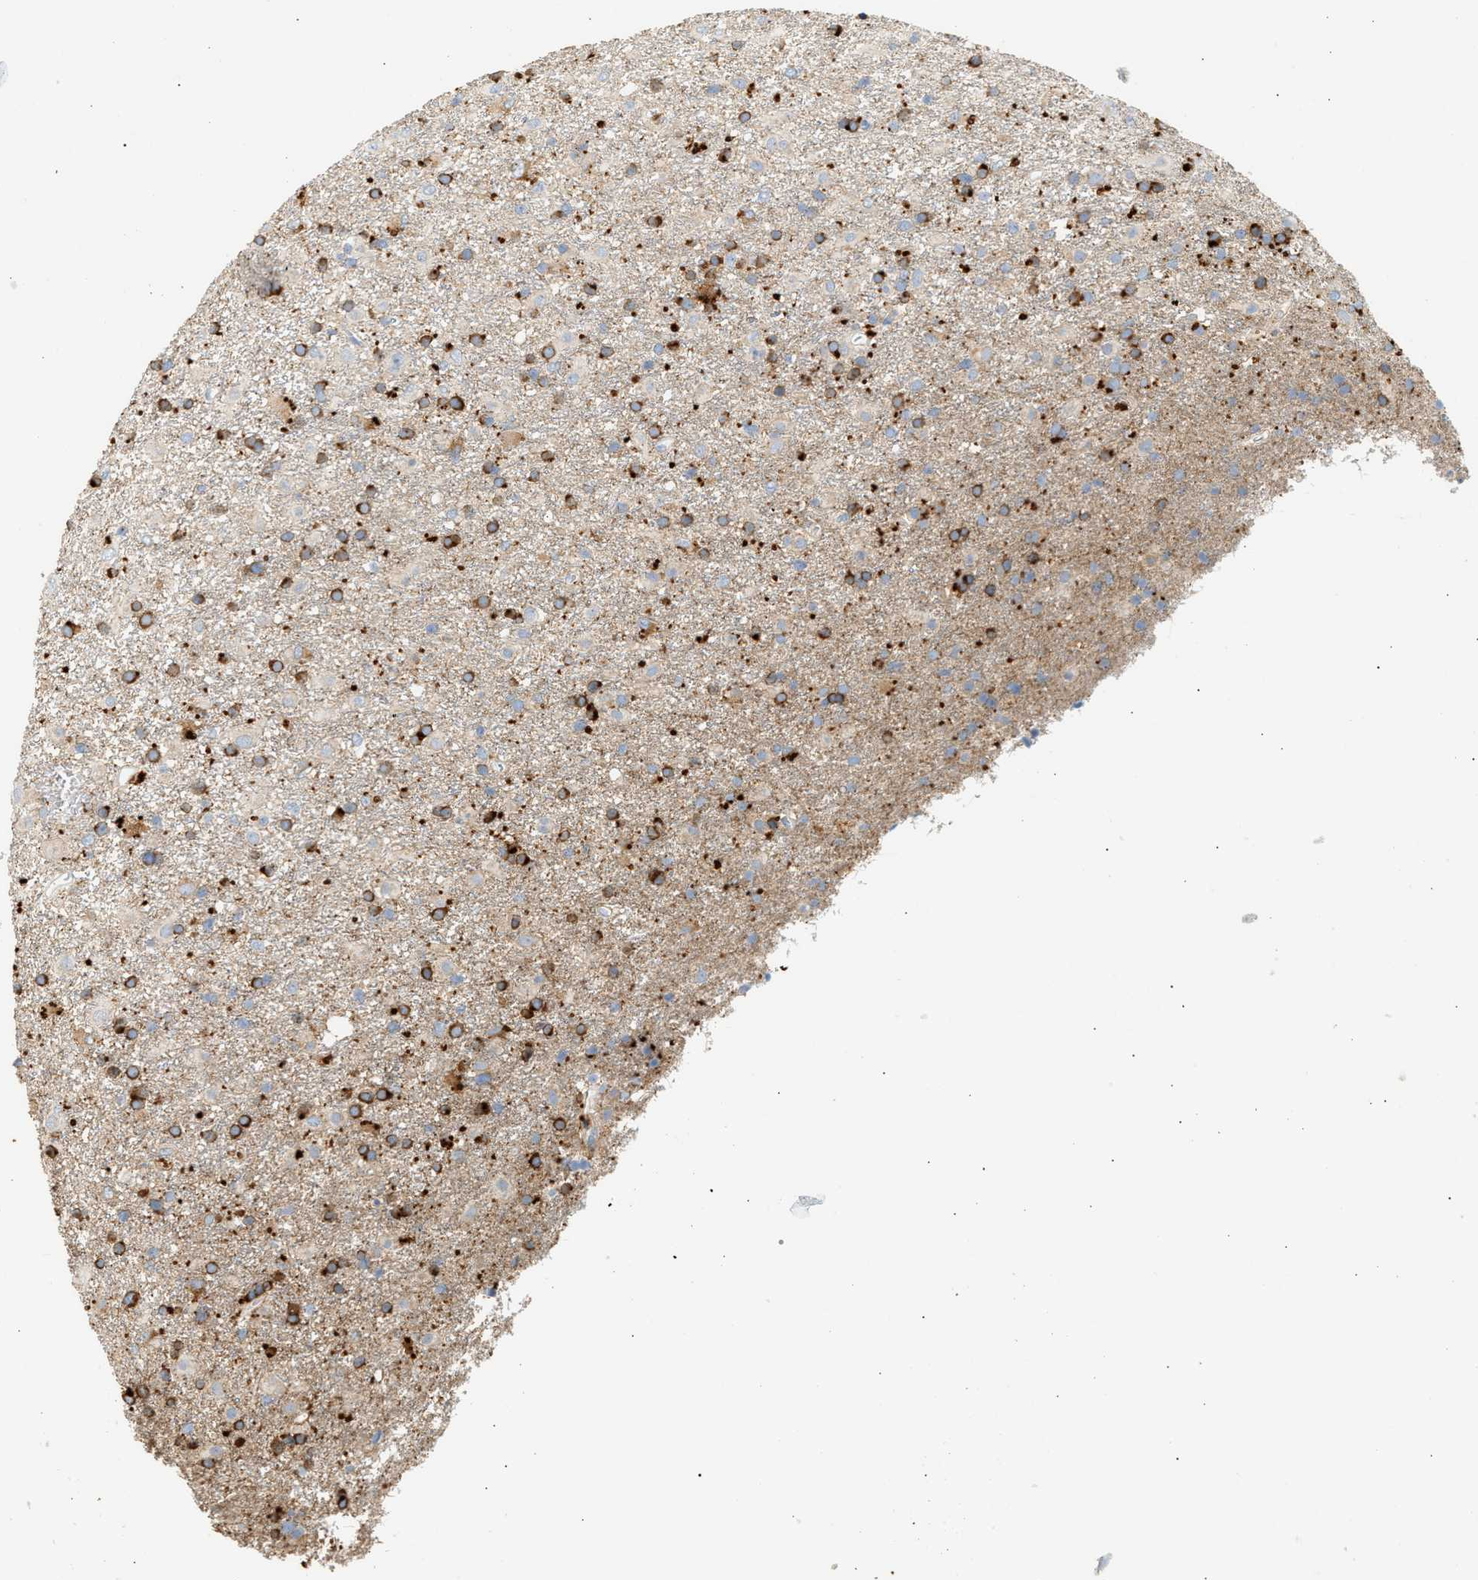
{"staining": {"intensity": "strong", "quantity": ">75%", "location": "cytoplasmic/membranous"}, "tissue": "glioma", "cell_type": "Tumor cells", "image_type": "cancer", "snomed": [{"axis": "morphology", "description": "Glioma, malignant, Low grade"}, {"axis": "topography", "description": "Brain"}], "caption": "About >75% of tumor cells in human glioma exhibit strong cytoplasmic/membranous protein staining as visualized by brown immunohistochemical staining.", "gene": "ENTHD1", "patient": {"sex": "male", "age": 65}}